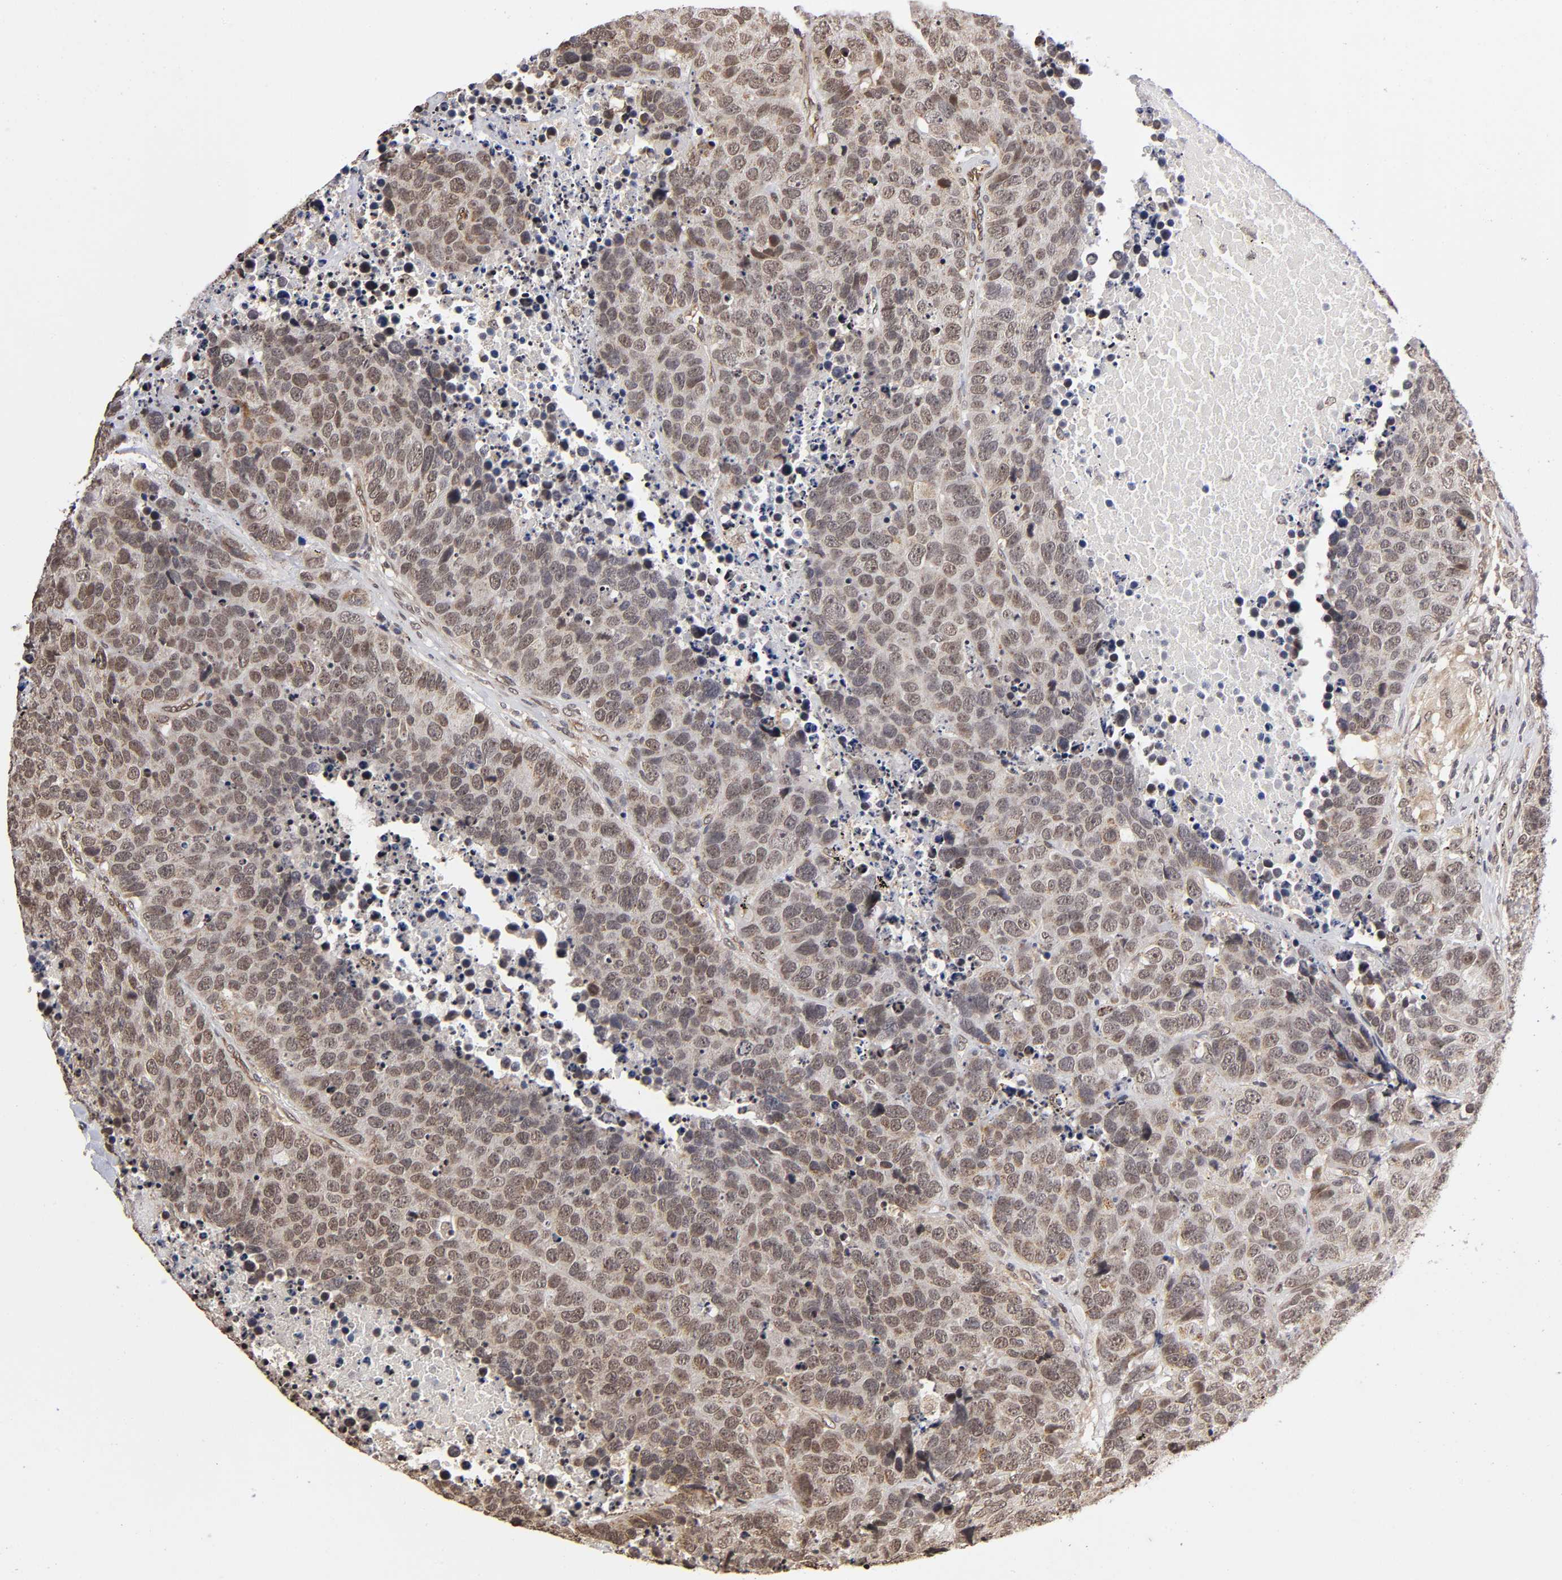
{"staining": {"intensity": "weak", "quantity": ">75%", "location": "cytoplasmic/membranous,nuclear"}, "tissue": "carcinoid", "cell_type": "Tumor cells", "image_type": "cancer", "snomed": [{"axis": "morphology", "description": "Carcinoid, malignant, NOS"}, {"axis": "topography", "description": "Lung"}], "caption": "An image of carcinoid (malignant) stained for a protein exhibits weak cytoplasmic/membranous and nuclear brown staining in tumor cells.", "gene": "MLLT6", "patient": {"sex": "male", "age": 60}}